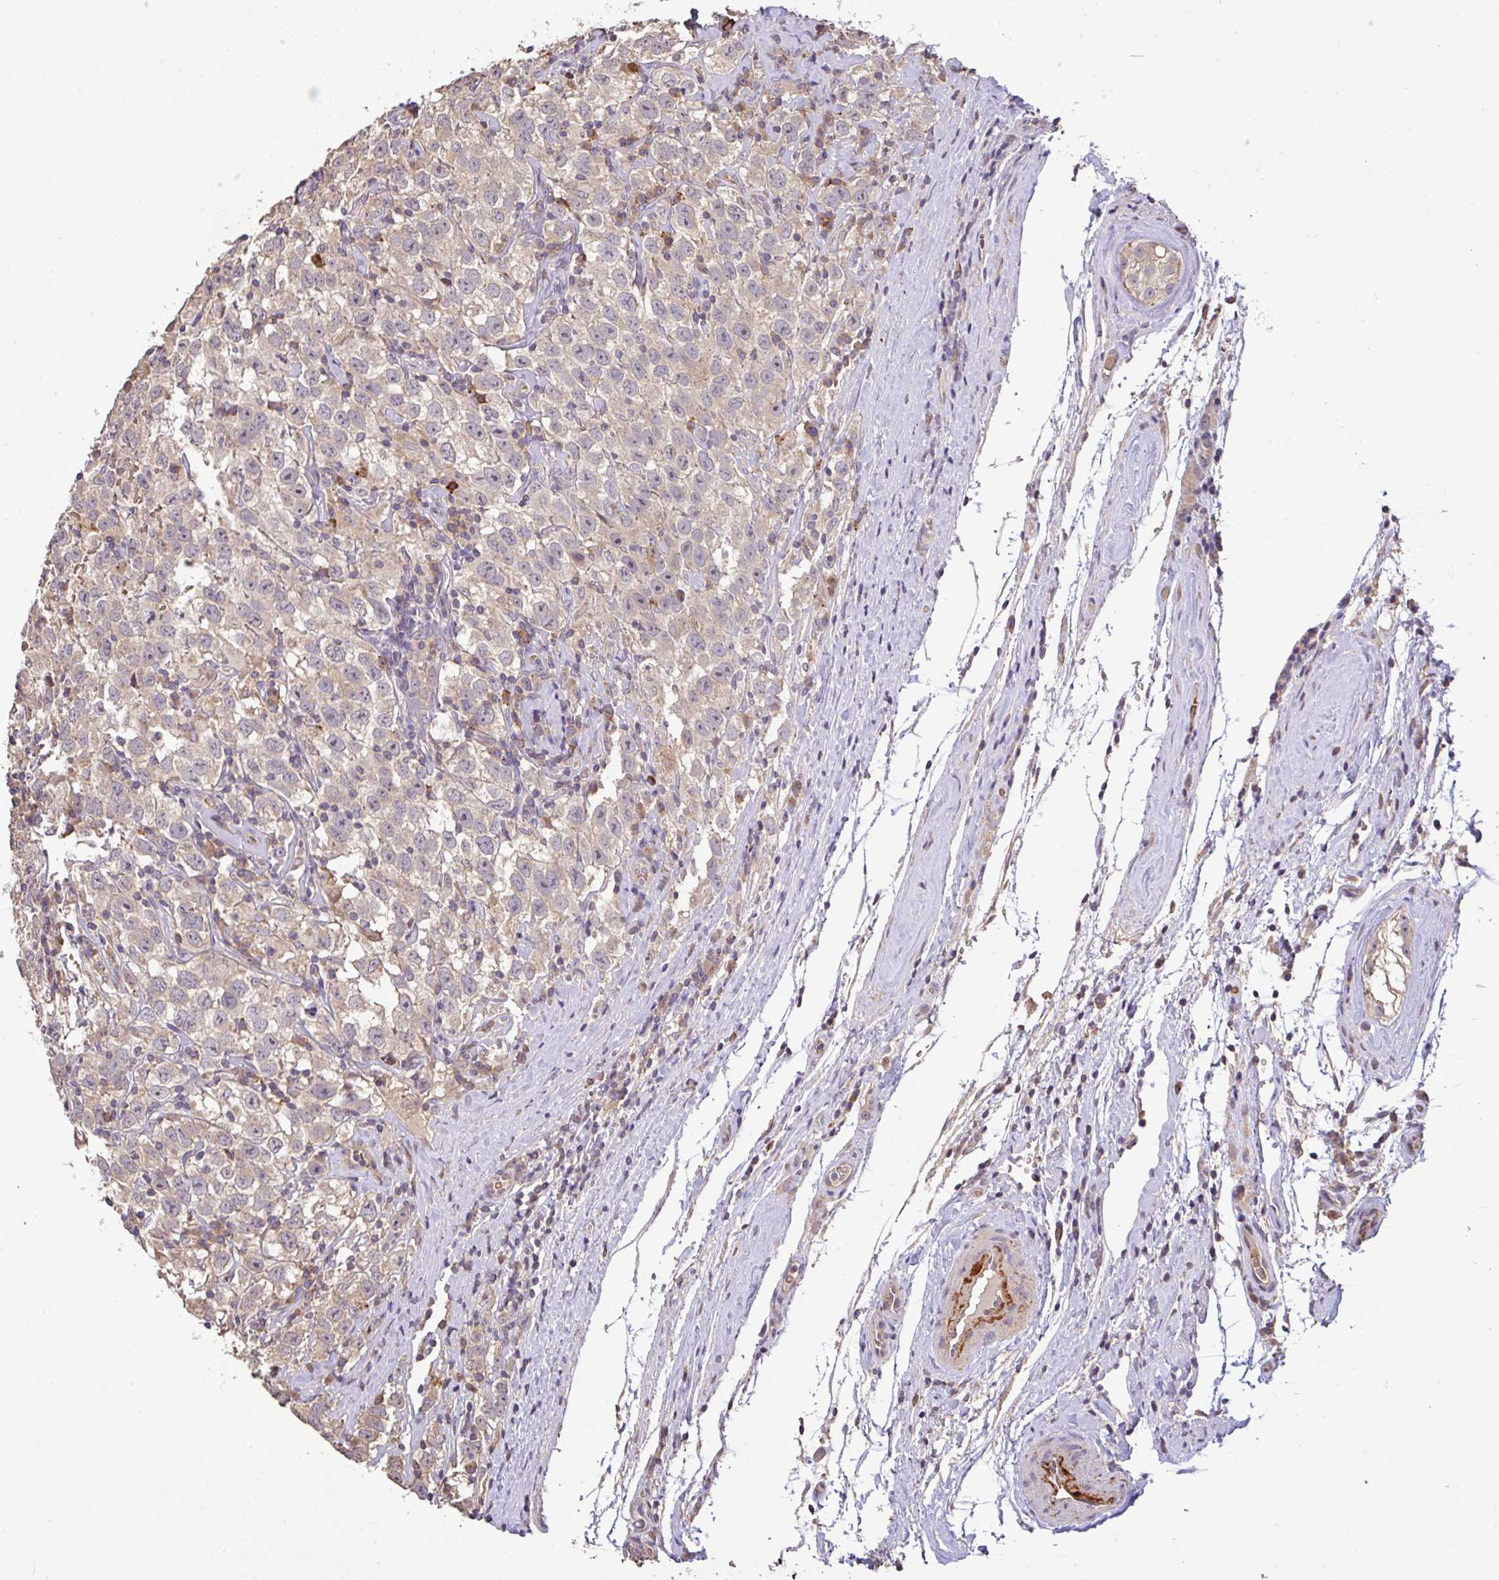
{"staining": {"intensity": "weak", "quantity": "25%-75%", "location": "cytoplasmic/membranous"}, "tissue": "testis cancer", "cell_type": "Tumor cells", "image_type": "cancer", "snomed": [{"axis": "morphology", "description": "Seminoma, NOS"}, {"axis": "topography", "description": "Testis"}], "caption": "Seminoma (testis) tissue exhibits weak cytoplasmic/membranous staining in approximately 25%-75% of tumor cells, visualized by immunohistochemistry.", "gene": "C1QTNF9B", "patient": {"sex": "male", "age": 41}}